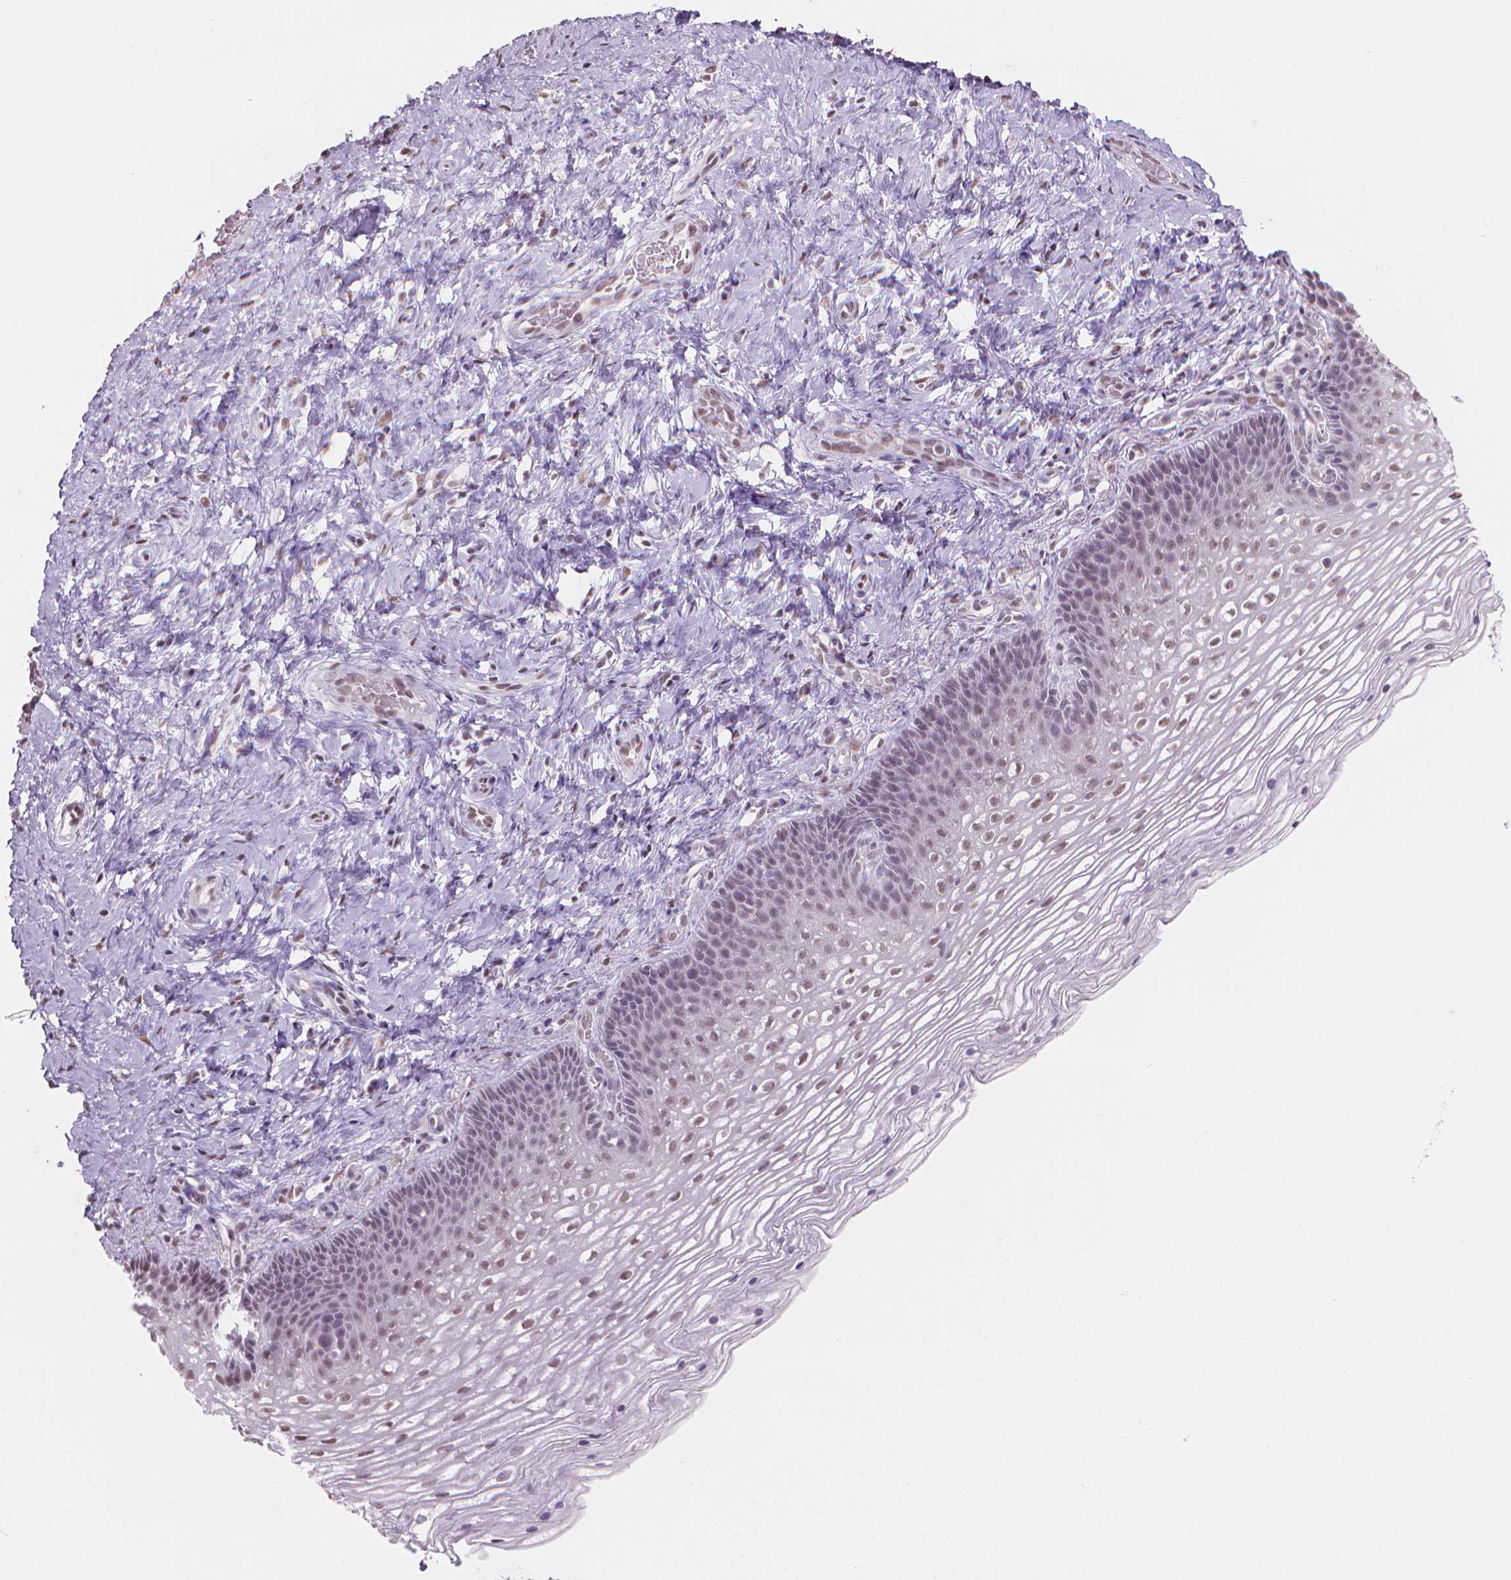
{"staining": {"intensity": "negative", "quantity": "none", "location": "none"}, "tissue": "cervix", "cell_type": "Glandular cells", "image_type": "normal", "snomed": [{"axis": "morphology", "description": "Normal tissue, NOS"}, {"axis": "topography", "description": "Cervix"}], "caption": "Benign cervix was stained to show a protein in brown. There is no significant expression in glandular cells. (DAB IHC visualized using brightfield microscopy, high magnification).", "gene": "PIAS2", "patient": {"sex": "female", "age": 34}}